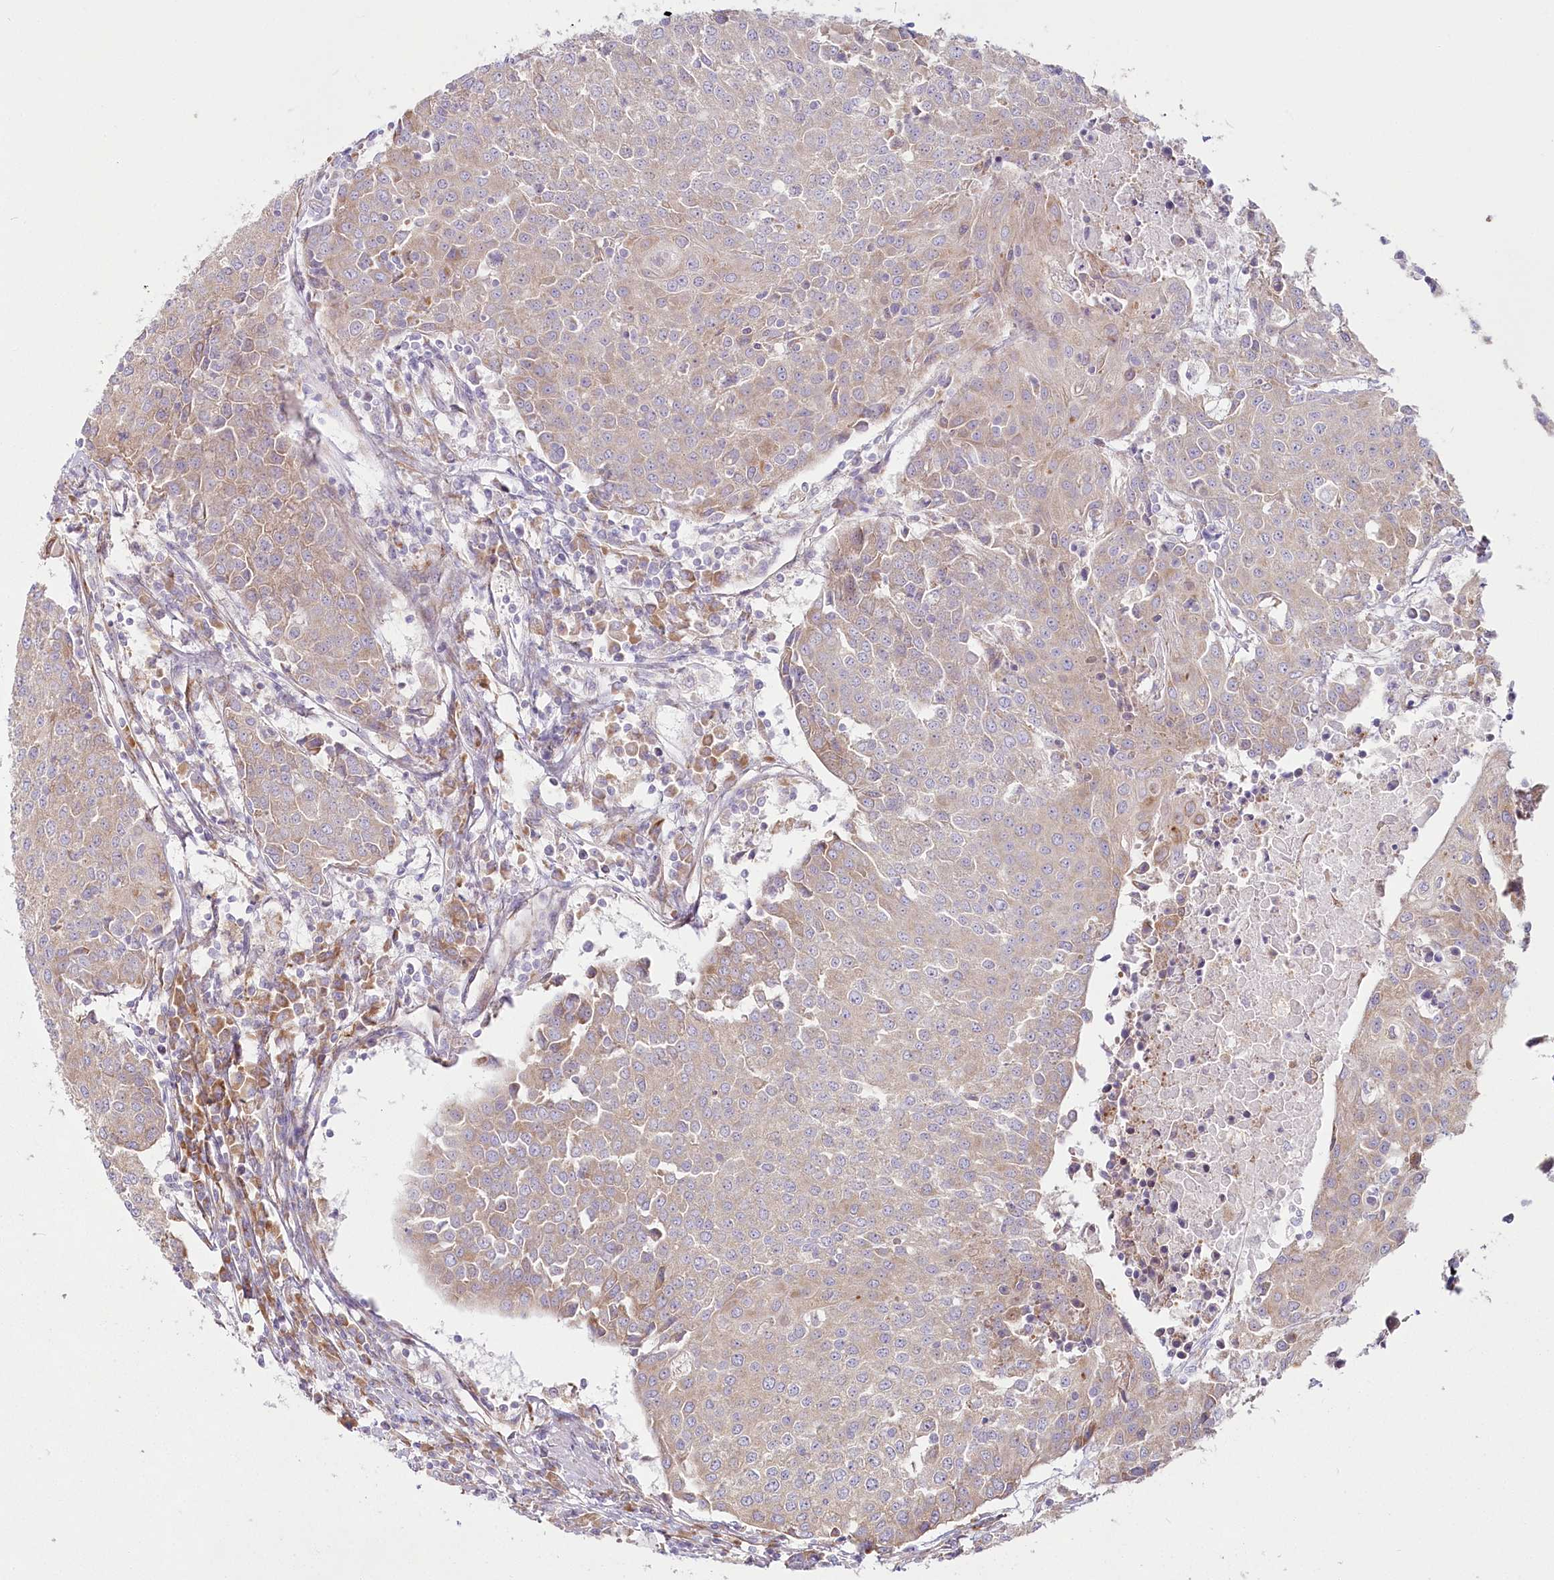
{"staining": {"intensity": "negative", "quantity": "none", "location": "none"}, "tissue": "urothelial cancer", "cell_type": "Tumor cells", "image_type": "cancer", "snomed": [{"axis": "morphology", "description": "Urothelial carcinoma, High grade"}, {"axis": "topography", "description": "Urinary bladder"}], "caption": "This is an immunohistochemistry image of high-grade urothelial carcinoma. There is no positivity in tumor cells.", "gene": "HARS2", "patient": {"sex": "female", "age": 85}}